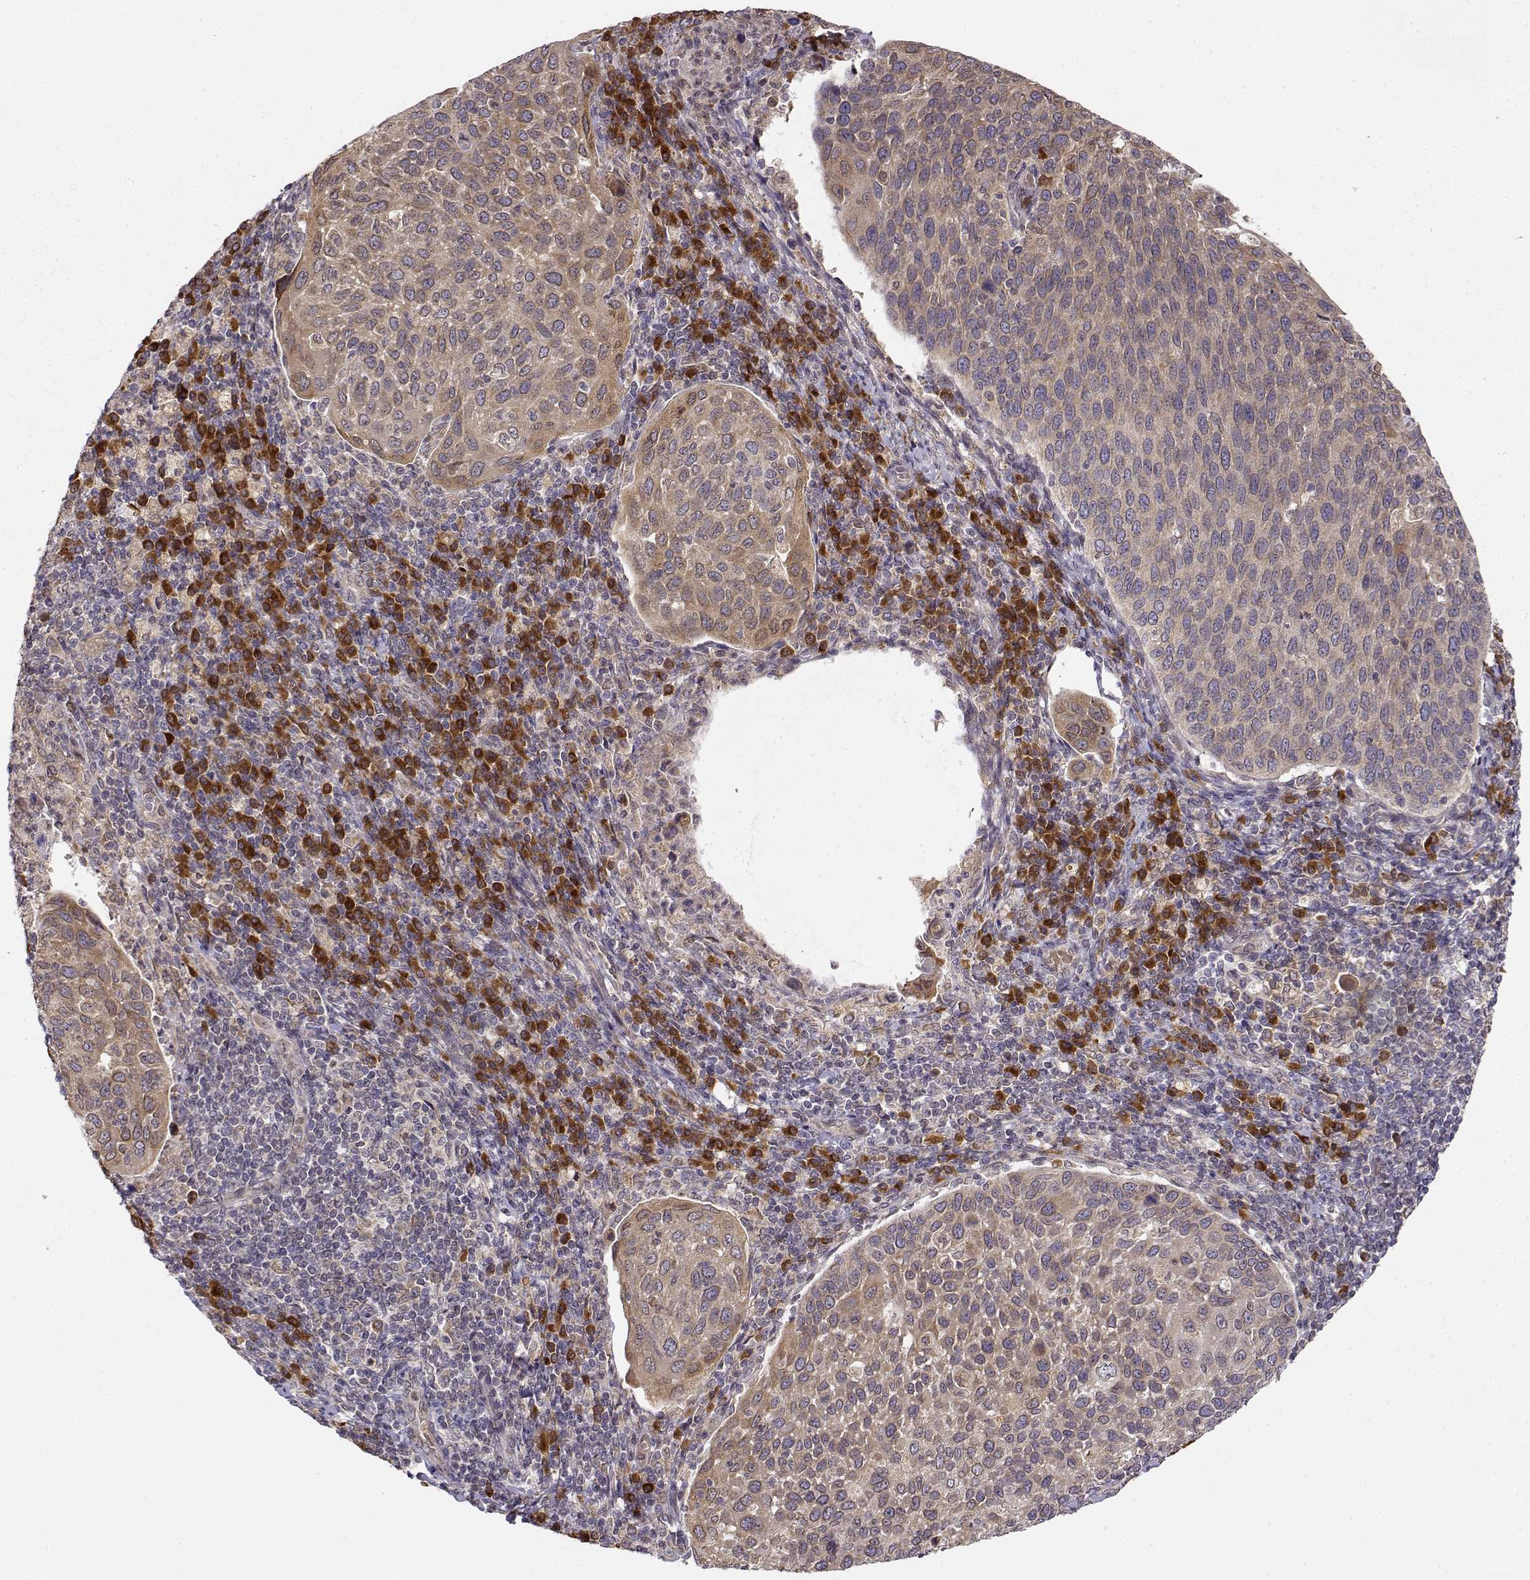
{"staining": {"intensity": "moderate", "quantity": ">75%", "location": "cytoplasmic/membranous"}, "tissue": "cervical cancer", "cell_type": "Tumor cells", "image_type": "cancer", "snomed": [{"axis": "morphology", "description": "Squamous cell carcinoma, NOS"}, {"axis": "topography", "description": "Cervix"}], "caption": "The histopathology image exhibits a brown stain indicating the presence of a protein in the cytoplasmic/membranous of tumor cells in cervical cancer (squamous cell carcinoma).", "gene": "ERGIC2", "patient": {"sex": "female", "age": 54}}